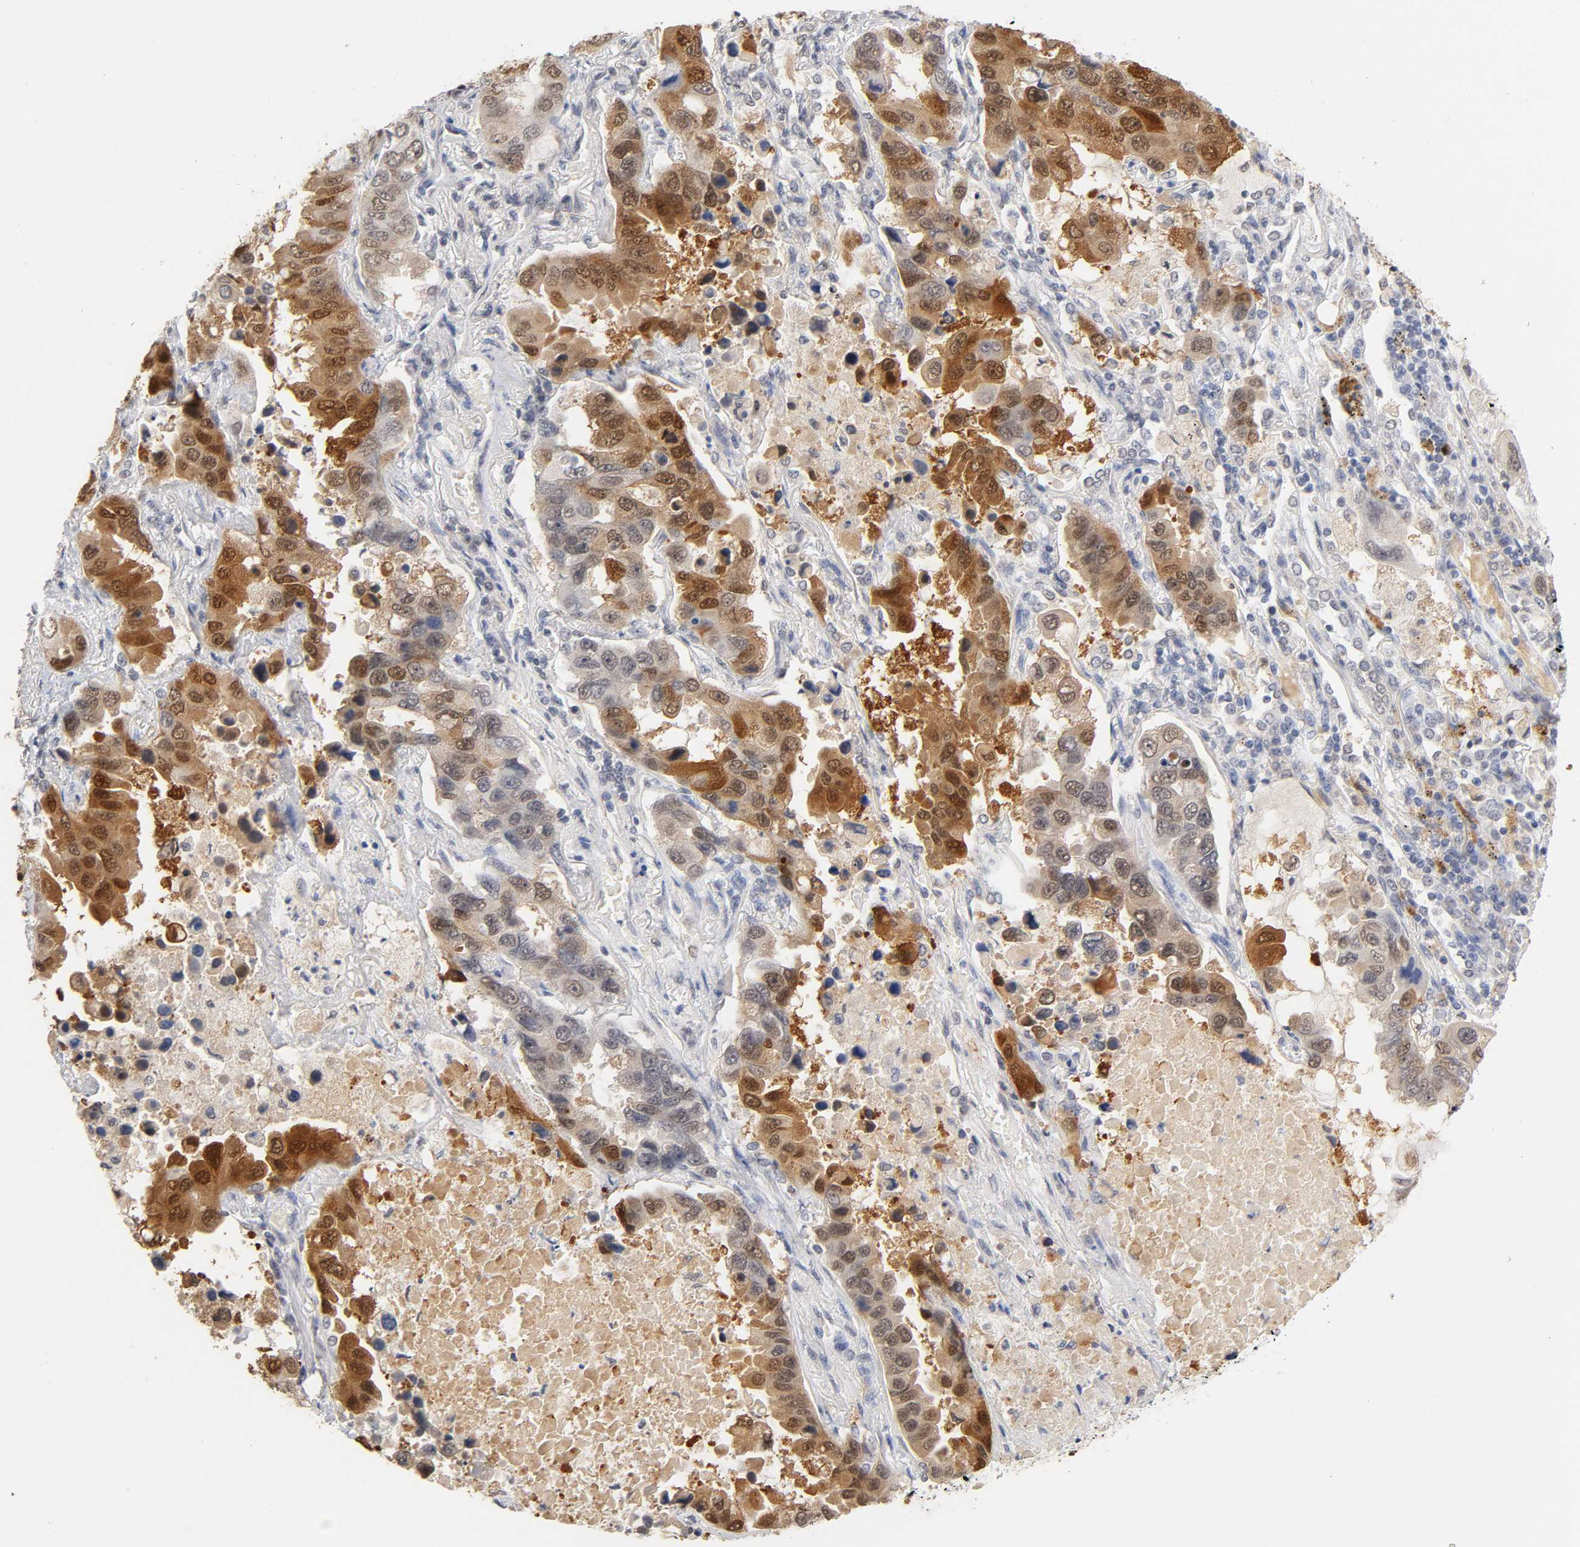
{"staining": {"intensity": "moderate", "quantity": ">75%", "location": "cytoplasmic/membranous,nuclear"}, "tissue": "lung cancer", "cell_type": "Tumor cells", "image_type": "cancer", "snomed": [{"axis": "morphology", "description": "Adenocarcinoma, NOS"}, {"axis": "topography", "description": "Lung"}], "caption": "Brown immunohistochemical staining in lung cancer (adenocarcinoma) reveals moderate cytoplasmic/membranous and nuclear expression in about >75% of tumor cells.", "gene": "CRABP2", "patient": {"sex": "male", "age": 64}}